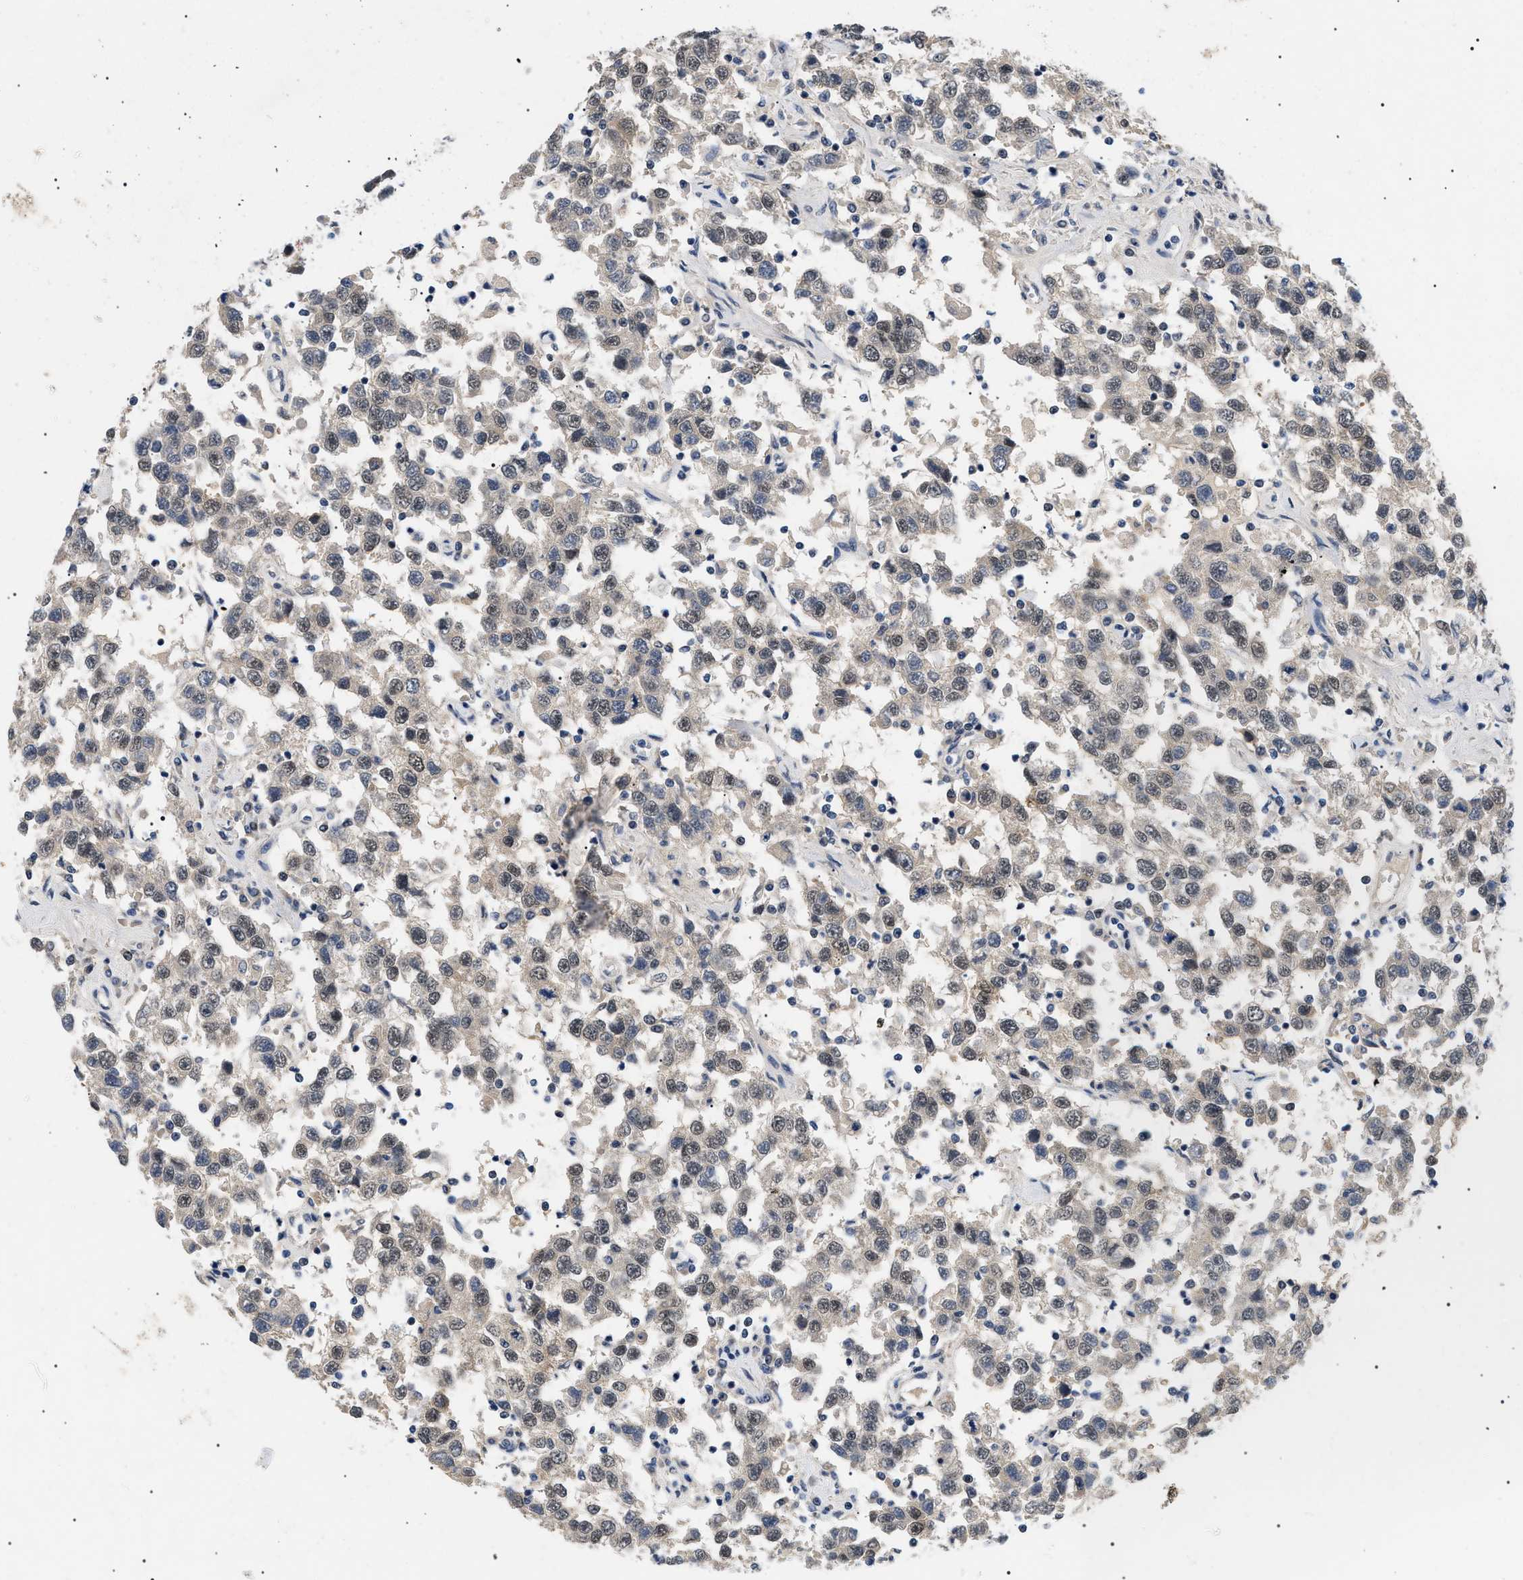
{"staining": {"intensity": "moderate", "quantity": ">75%", "location": "cytoplasmic/membranous,nuclear"}, "tissue": "testis cancer", "cell_type": "Tumor cells", "image_type": "cancer", "snomed": [{"axis": "morphology", "description": "Seminoma, NOS"}, {"axis": "topography", "description": "Testis"}], "caption": "Protein expression by immunohistochemistry shows moderate cytoplasmic/membranous and nuclear positivity in approximately >75% of tumor cells in seminoma (testis). The protein is stained brown, and the nuclei are stained in blue (DAB (3,3'-diaminobenzidine) IHC with brightfield microscopy, high magnification).", "gene": "GARRE1", "patient": {"sex": "male", "age": 41}}